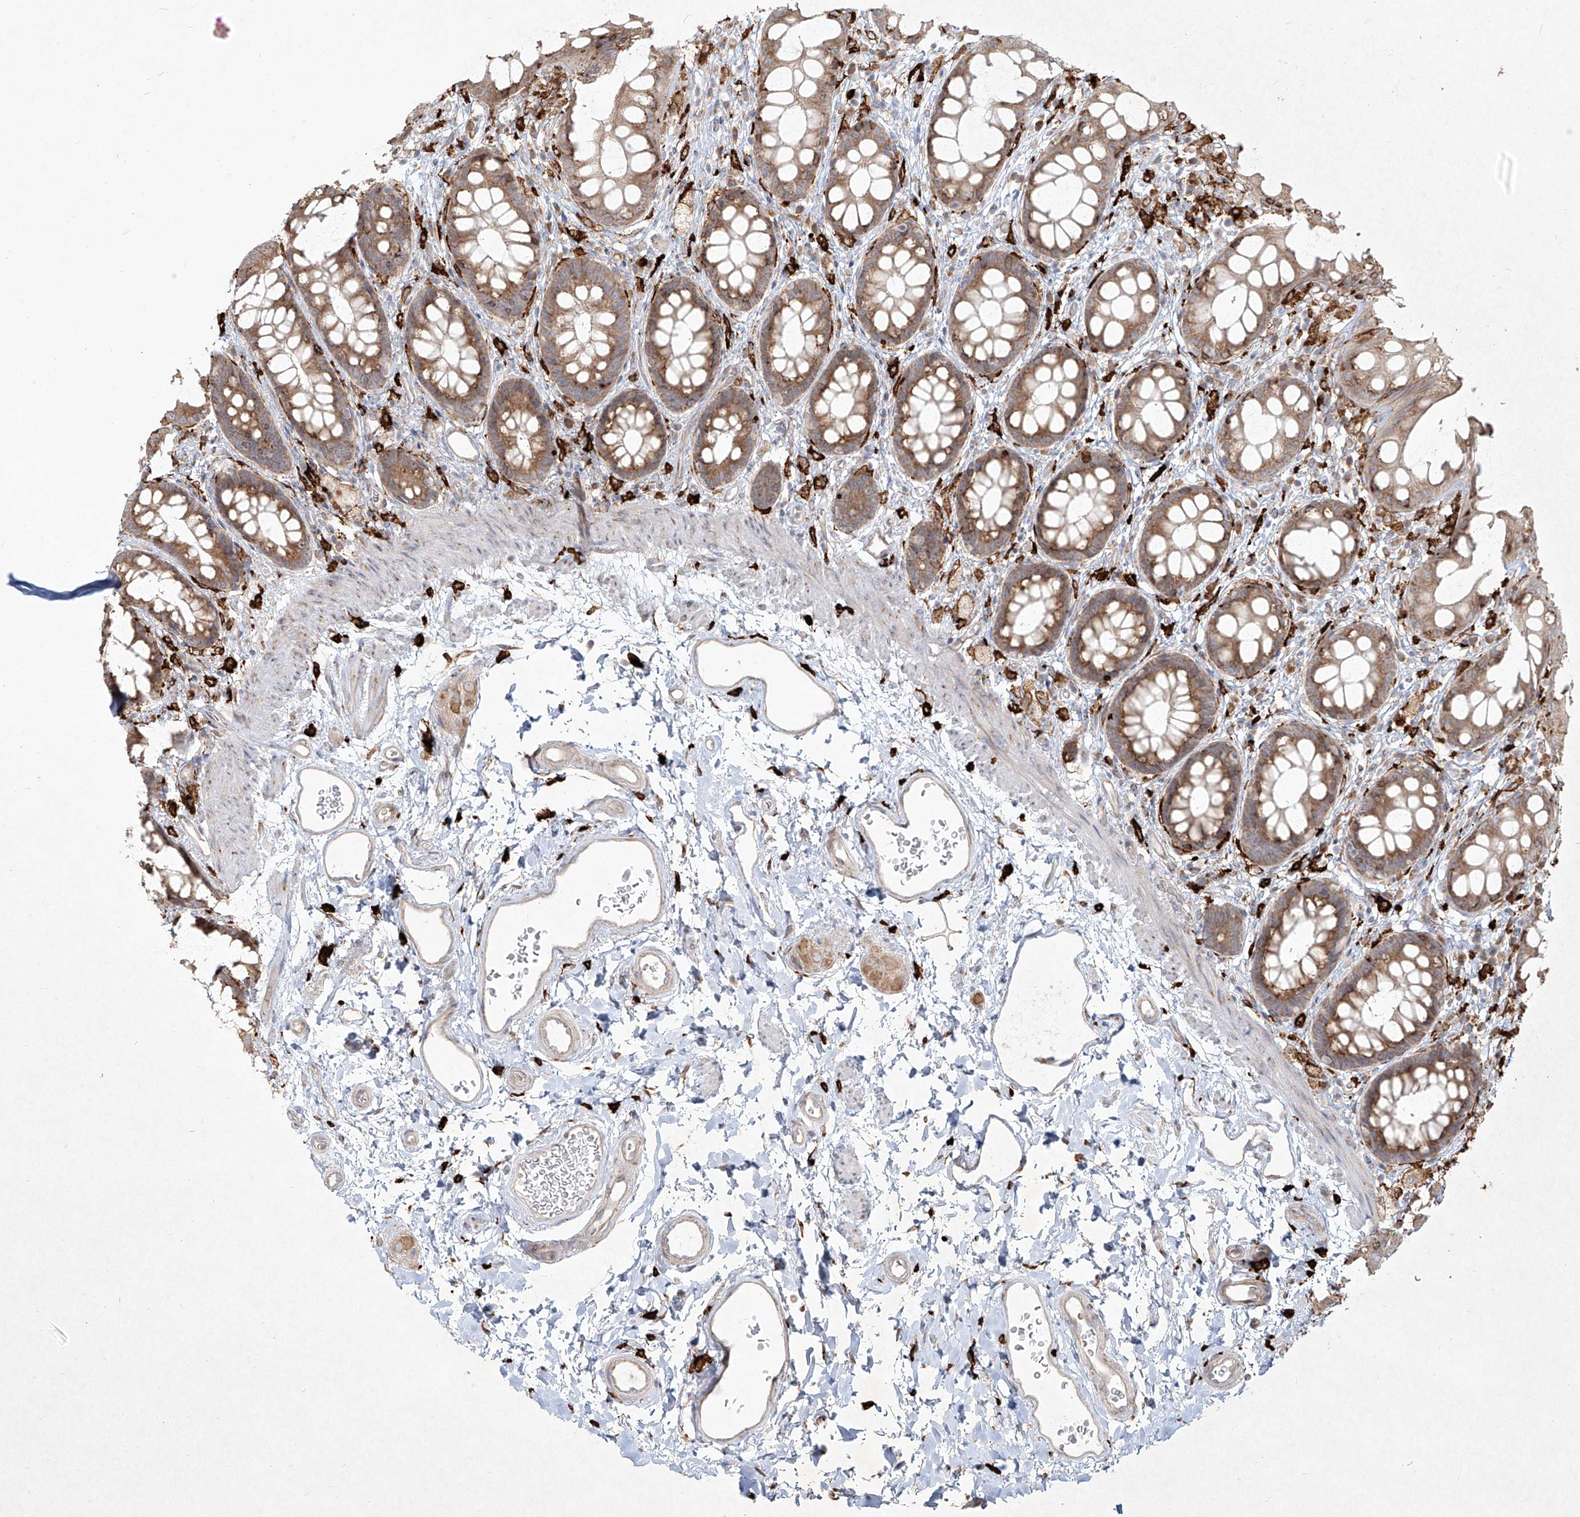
{"staining": {"intensity": "weak", "quantity": ">75%", "location": "cytoplasmic/membranous"}, "tissue": "rectum", "cell_type": "Glandular cells", "image_type": "normal", "snomed": [{"axis": "morphology", "description": "Normal tissue, NOS"}, {"axis": "topography", "description": "Rectum"}], "caption": "About >75% of glandular cells in normal human rectum exhibit weak cytoplasmic/membranous protein expression as visualized by brown immunohistochemical staining.", "gene": "CD209", "patient": {"sex": "female", "age": 65}}